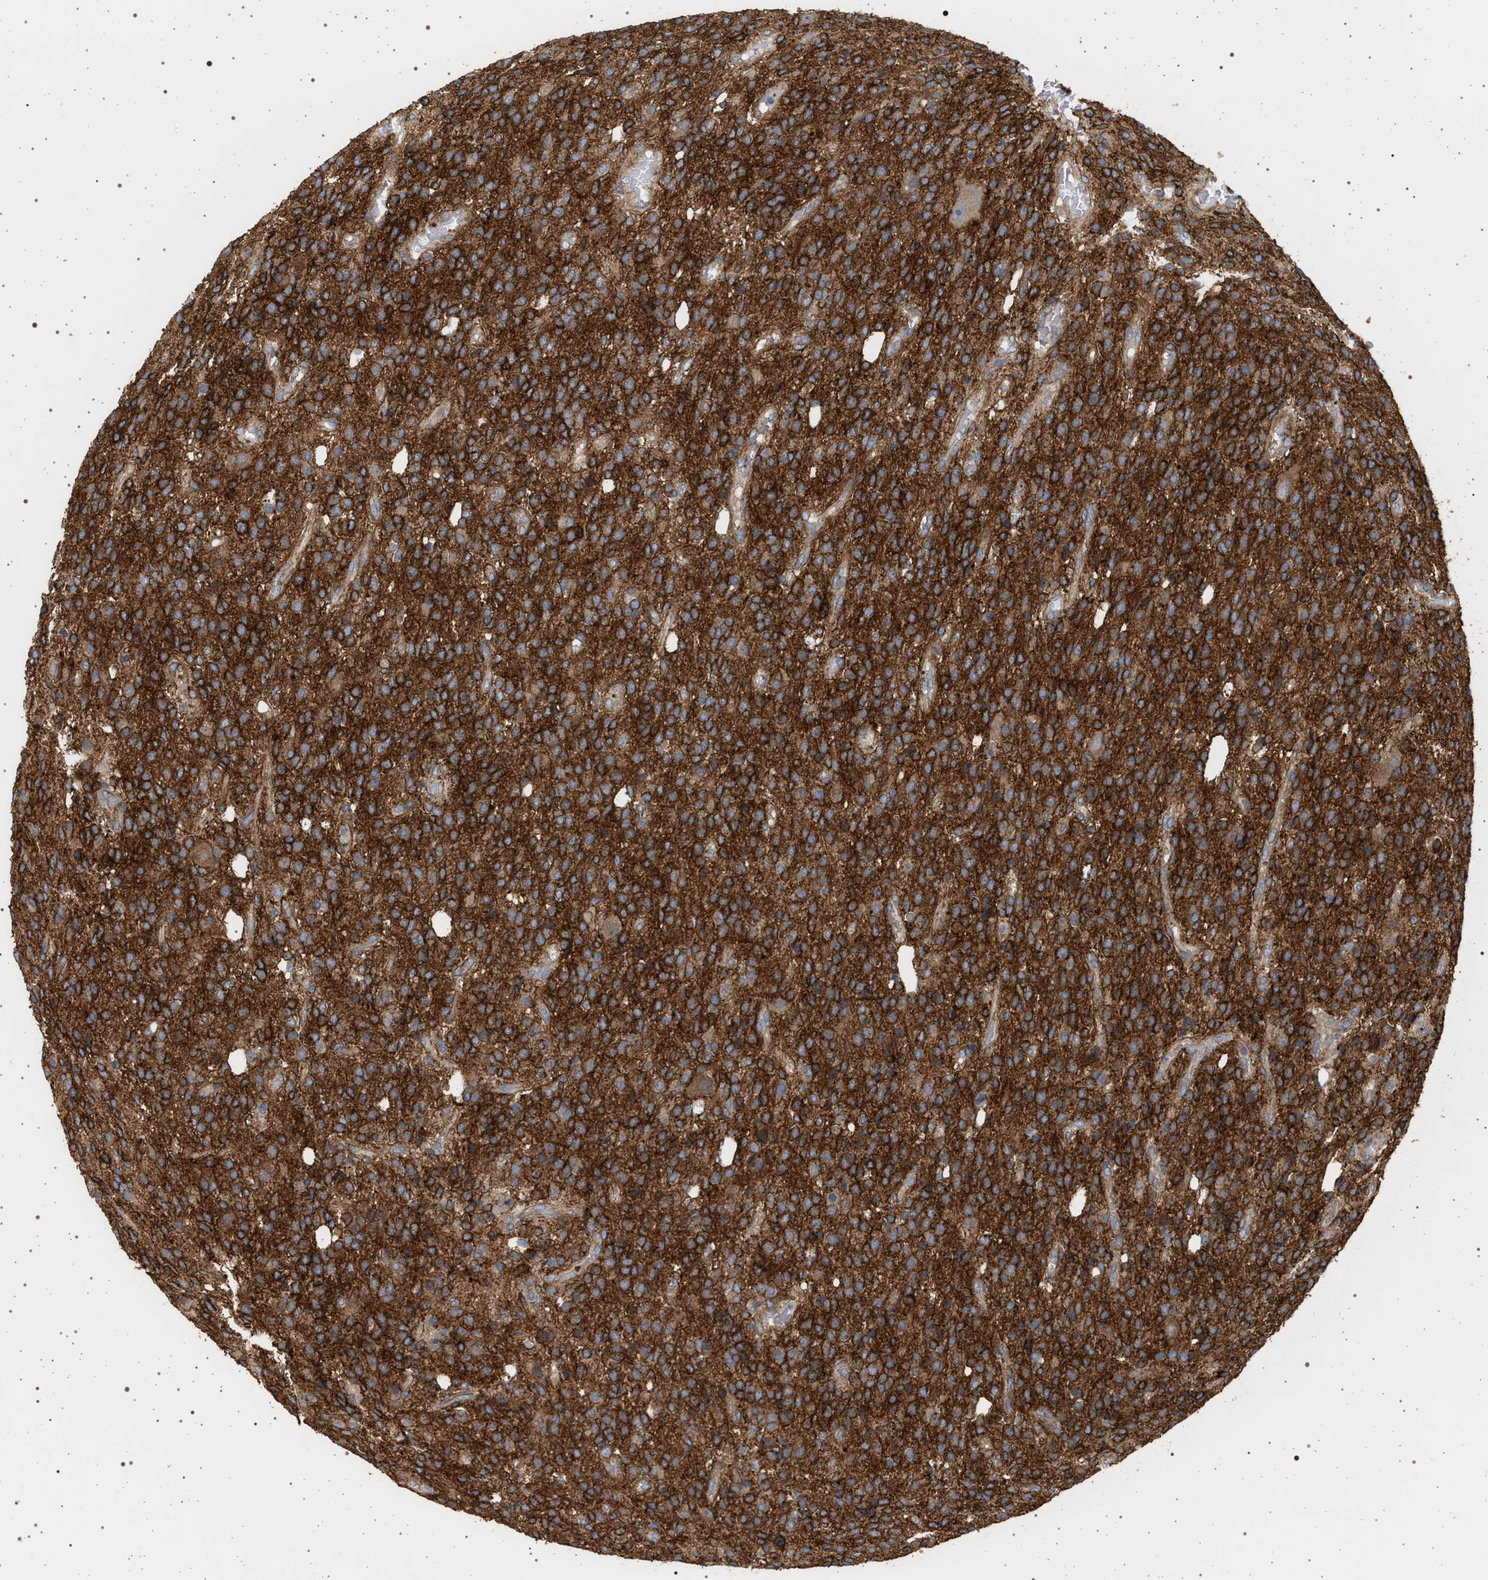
{"staining": {"intensity": "strong", "quantity": ">75%", "location": "cytoplasmic/membranous"}, "tissue": "glioma", "cell_type": "Tumor cells", "image_type": "cancer", "snomed": [{"axis": "morphology", "description": "Glioma, malignant, High grade"}, {"axis": "topography", "description": "Brain"}], "caption": "Strong cytoplasmic/membranous protein expression is appreciated in about >75% of tumor cells in glioma. (DAB (3,3'-diaminobenzidine) = brown stain, brightfield microscopy at high magnification).", "gene": "IFT20", "patient": {"sex": "male", "age": 34}}